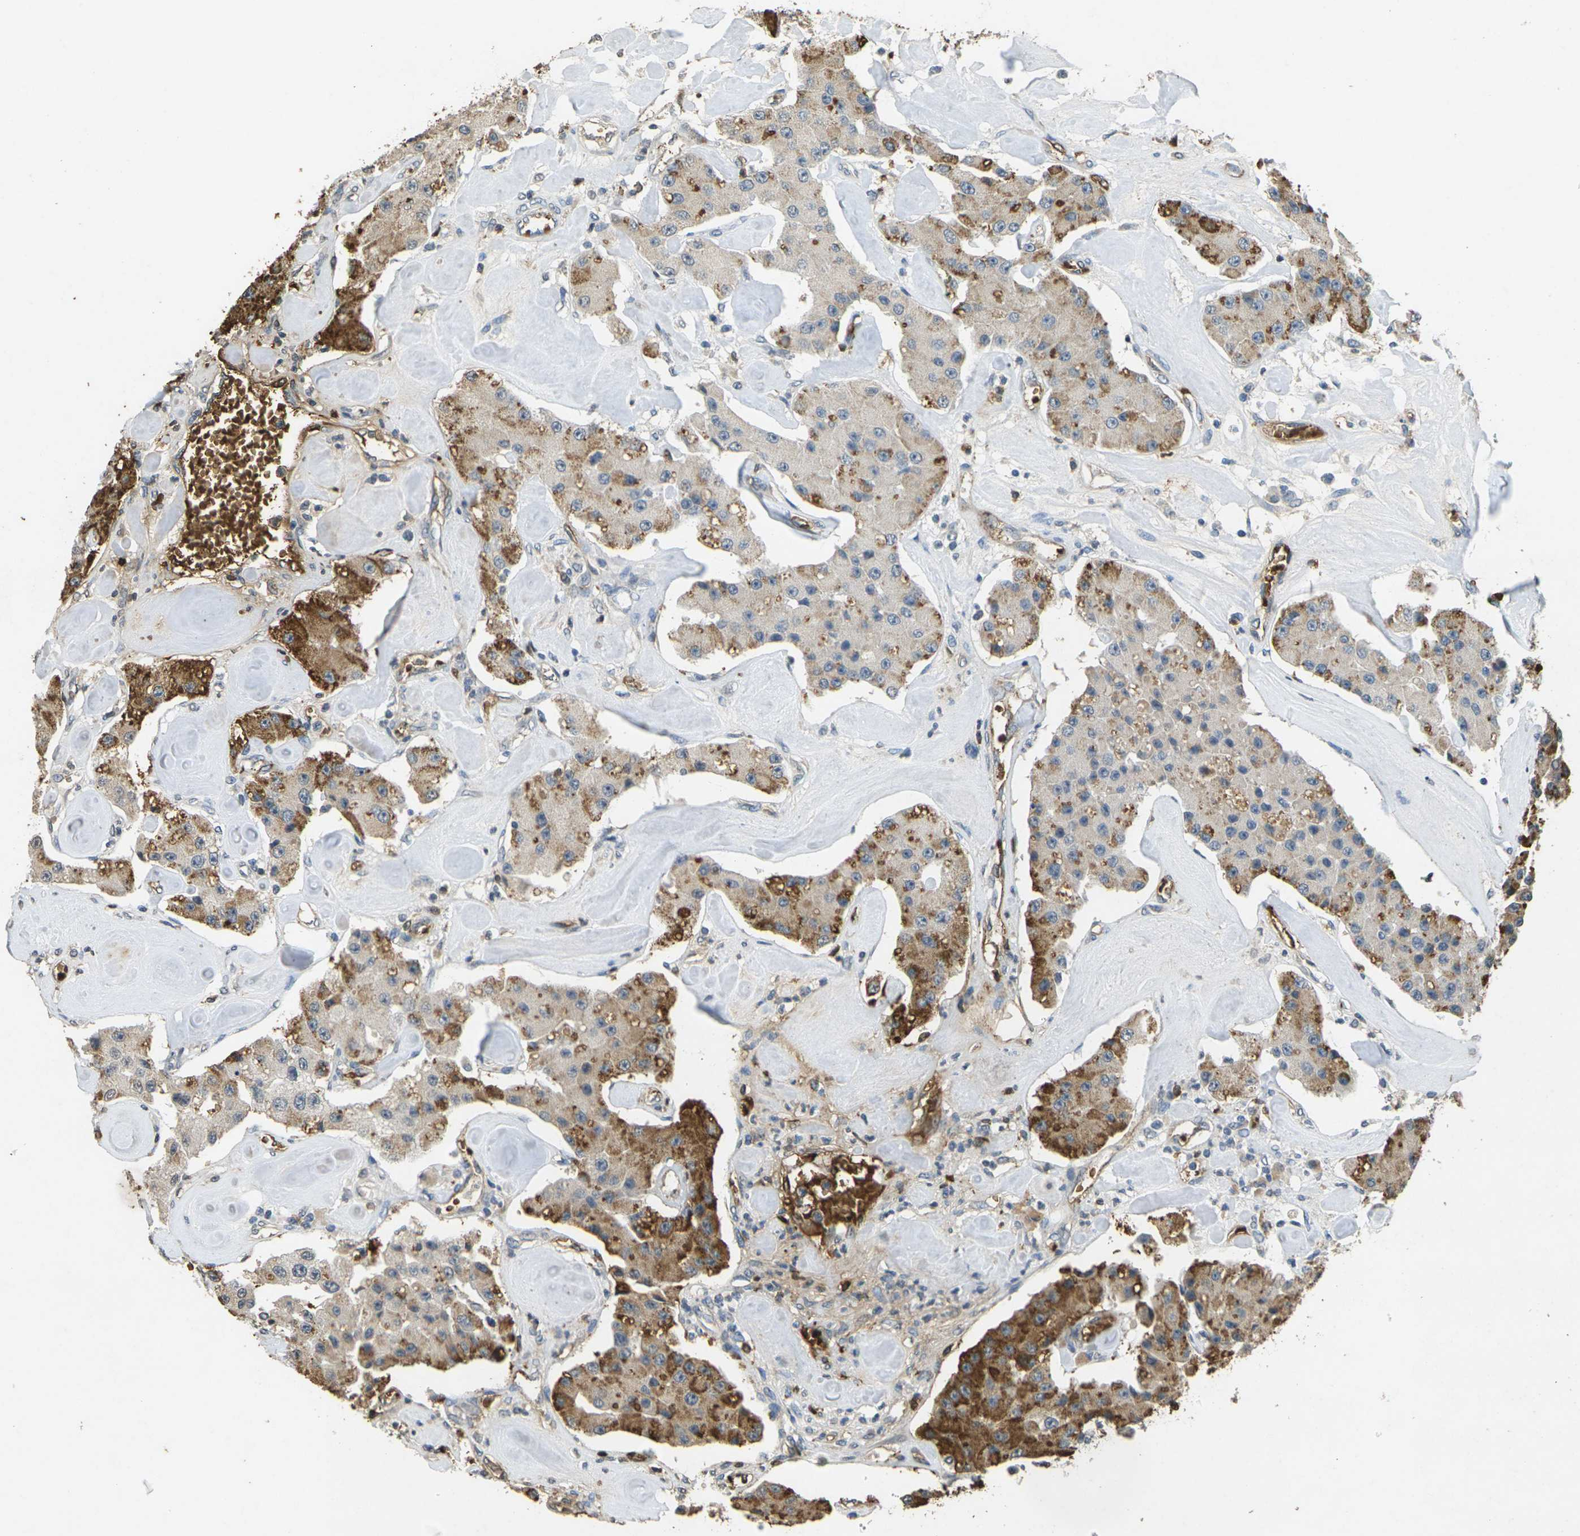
{"staining": {"intensity": "strong", "quantity": "25%-75%", "location": "cytoplasmic/membranous"}, "tissue": "carcinoid", "cell_type": "Tumor cells", "image_type": "cancer", "snomed": [{"axis": "morphology", "description": "Carcinoid, malignant, NOS"}, {"axis": "topography", "description": "Pancreas"}], "caption": "Carcinoid stained for a protein (brown) demonstrates strong cytoplasmic/membranous positive positivity in about 25%-75% of tumor cells.", "gene": "HBB", "patient": {"sex": "male", "age": 41}}